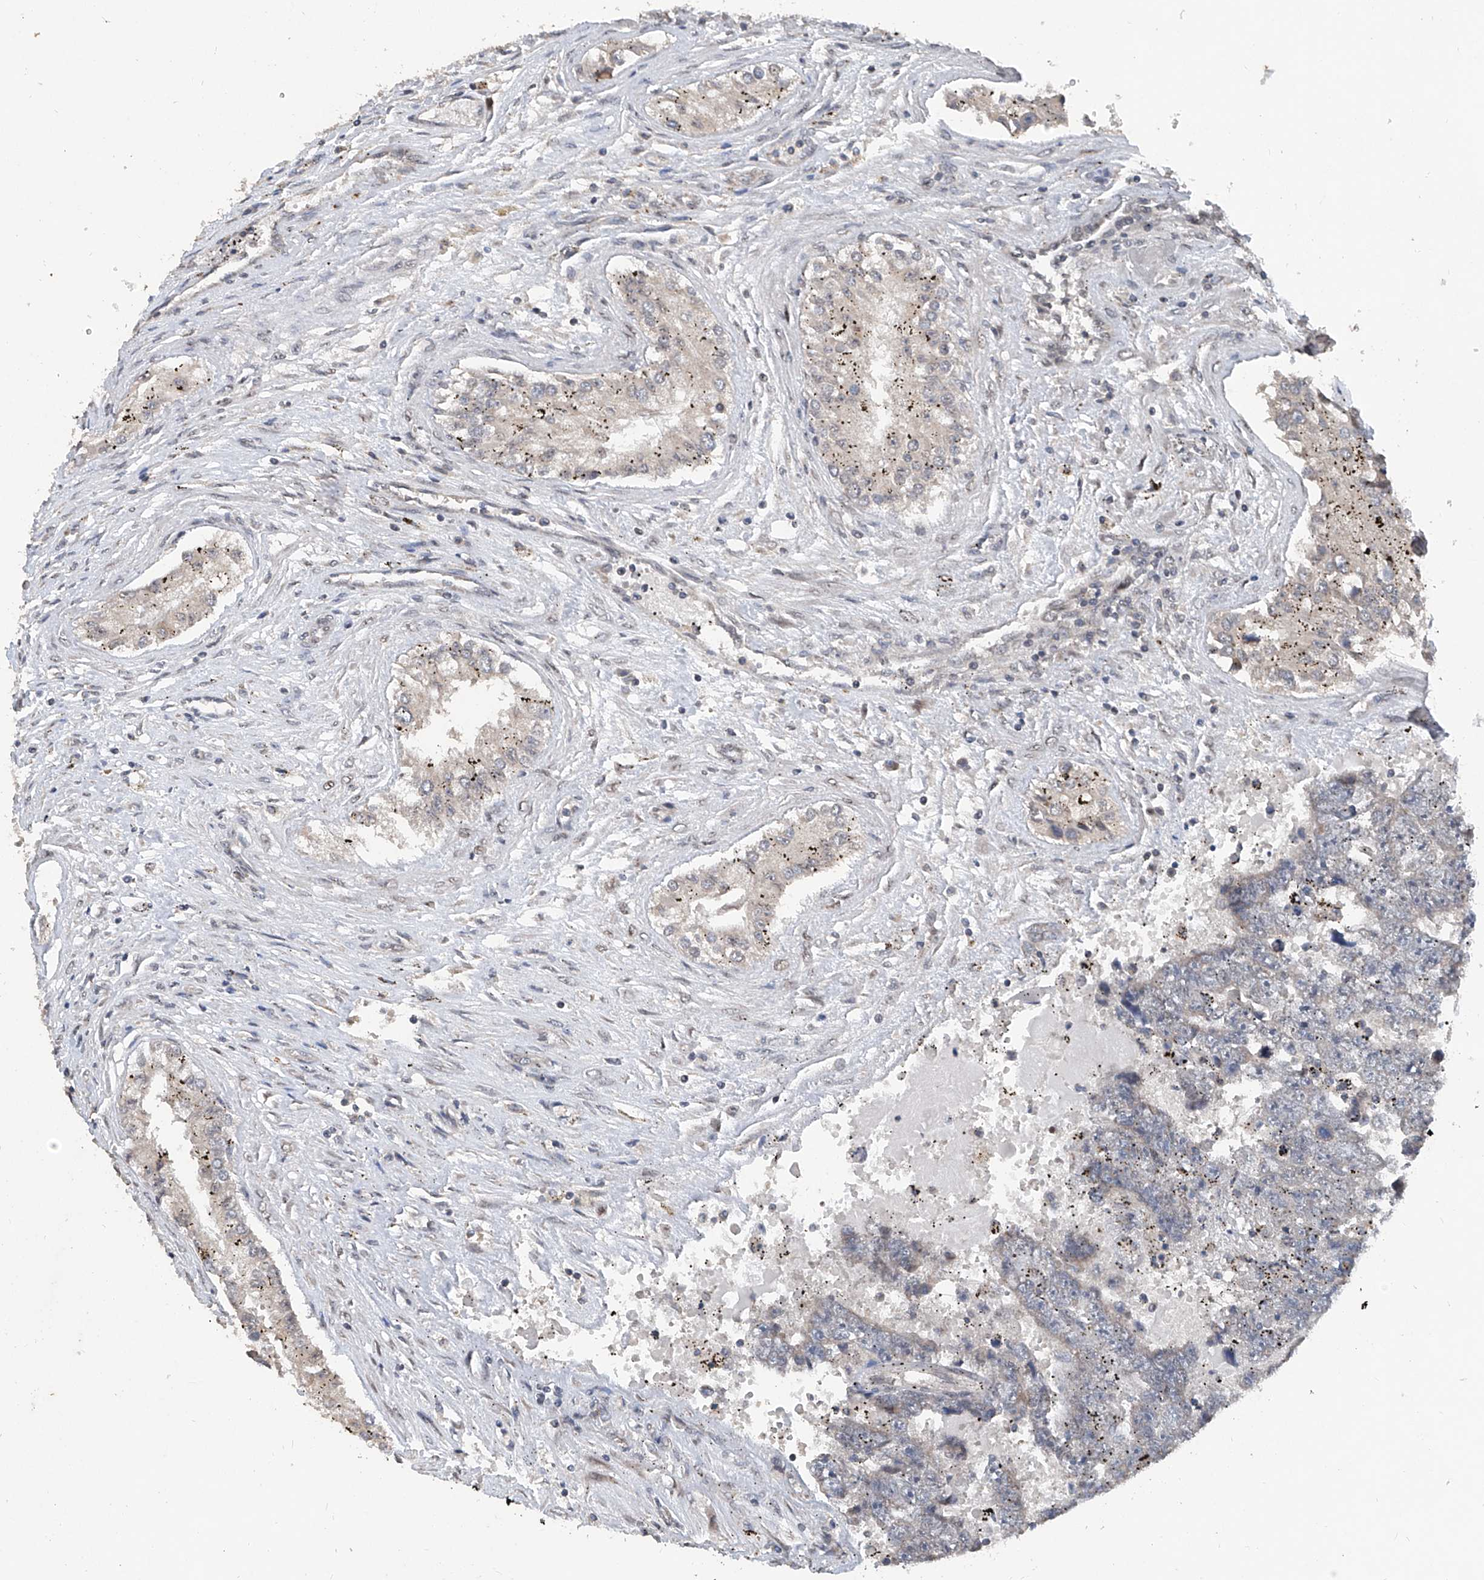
{"staining": {"intensity": "negative", "quantity": "none", "location": "none"}, "tissue": "testis cancer", "cell_type": "Tumor cells", "image_type": "cancer", "snomed": [{"axis": "morphology", "description": "Carcinoma, Embryonal, NOS"}, {"axis": "topography", "description": "Testis"}], "caption": "The photomicrograph exhibits no significant staining in tumor cells of testis cancer.", "gene": "BCKDHB", "patient": {"sex": "male", "age": 25}}